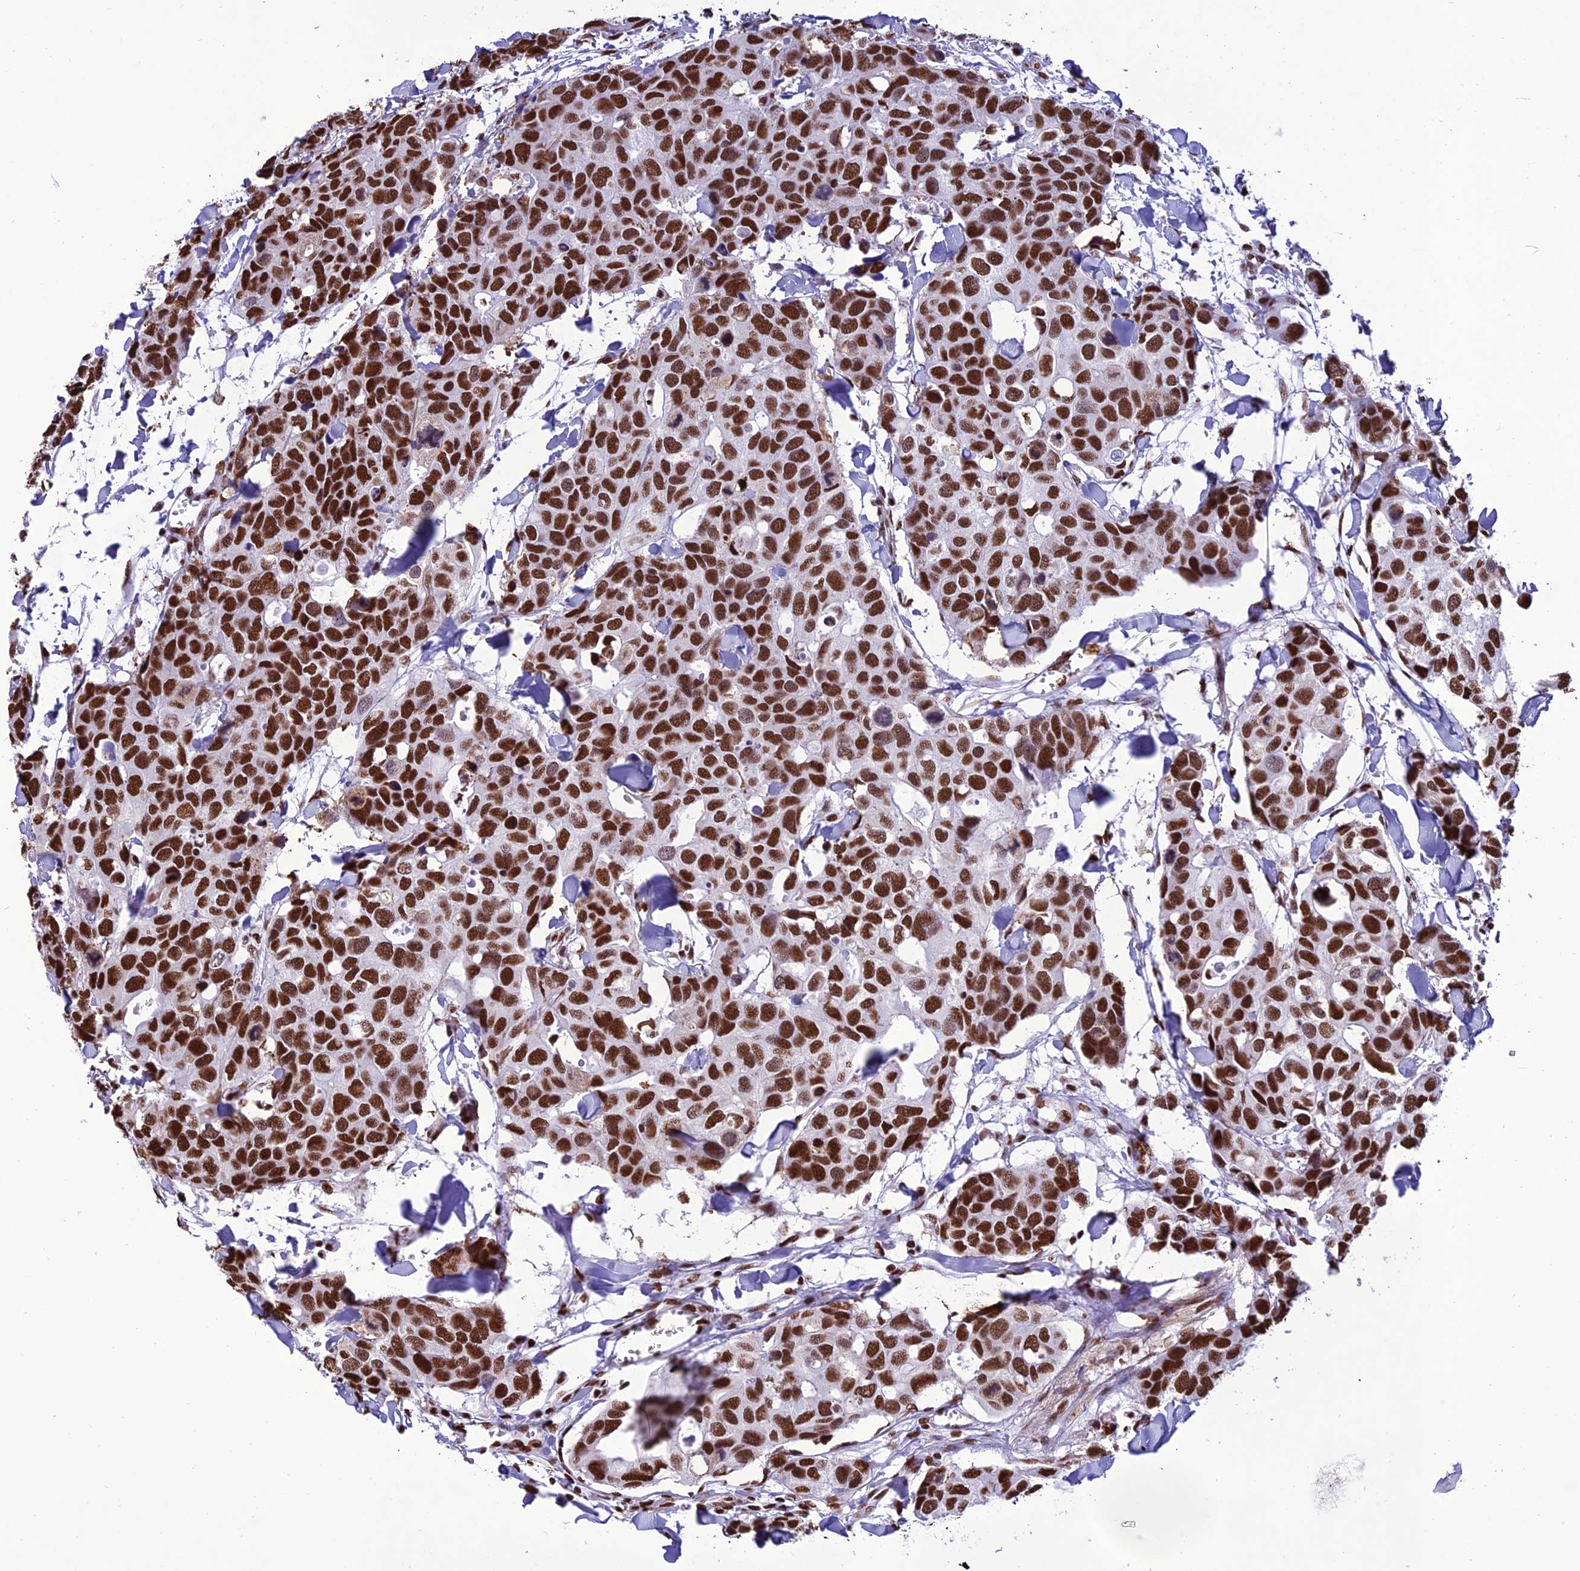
{"staining": {"intensity": "strong", "quantity": ">75%", "location": "nuclear"}, "tissue": "breast cancer", "cell_type": "Tumor cells", "image_type": "cancer", "snomed": [{"axis": "morphology", "description": "Duct carcinoma"}, {"axis": "topography", "description": "Breast"}], "caption": "Breast infiltrating ductal carcinoma was stained to show a protein in brown. There is high levels of strong nuclear positivity in about >75% of tumor cells. Immunohistochemistry (ihc) stains the protein in brown and the nuclei are stained blue.", "gene": "INO80E", "patient": {"sex": "female", "age": 83}}